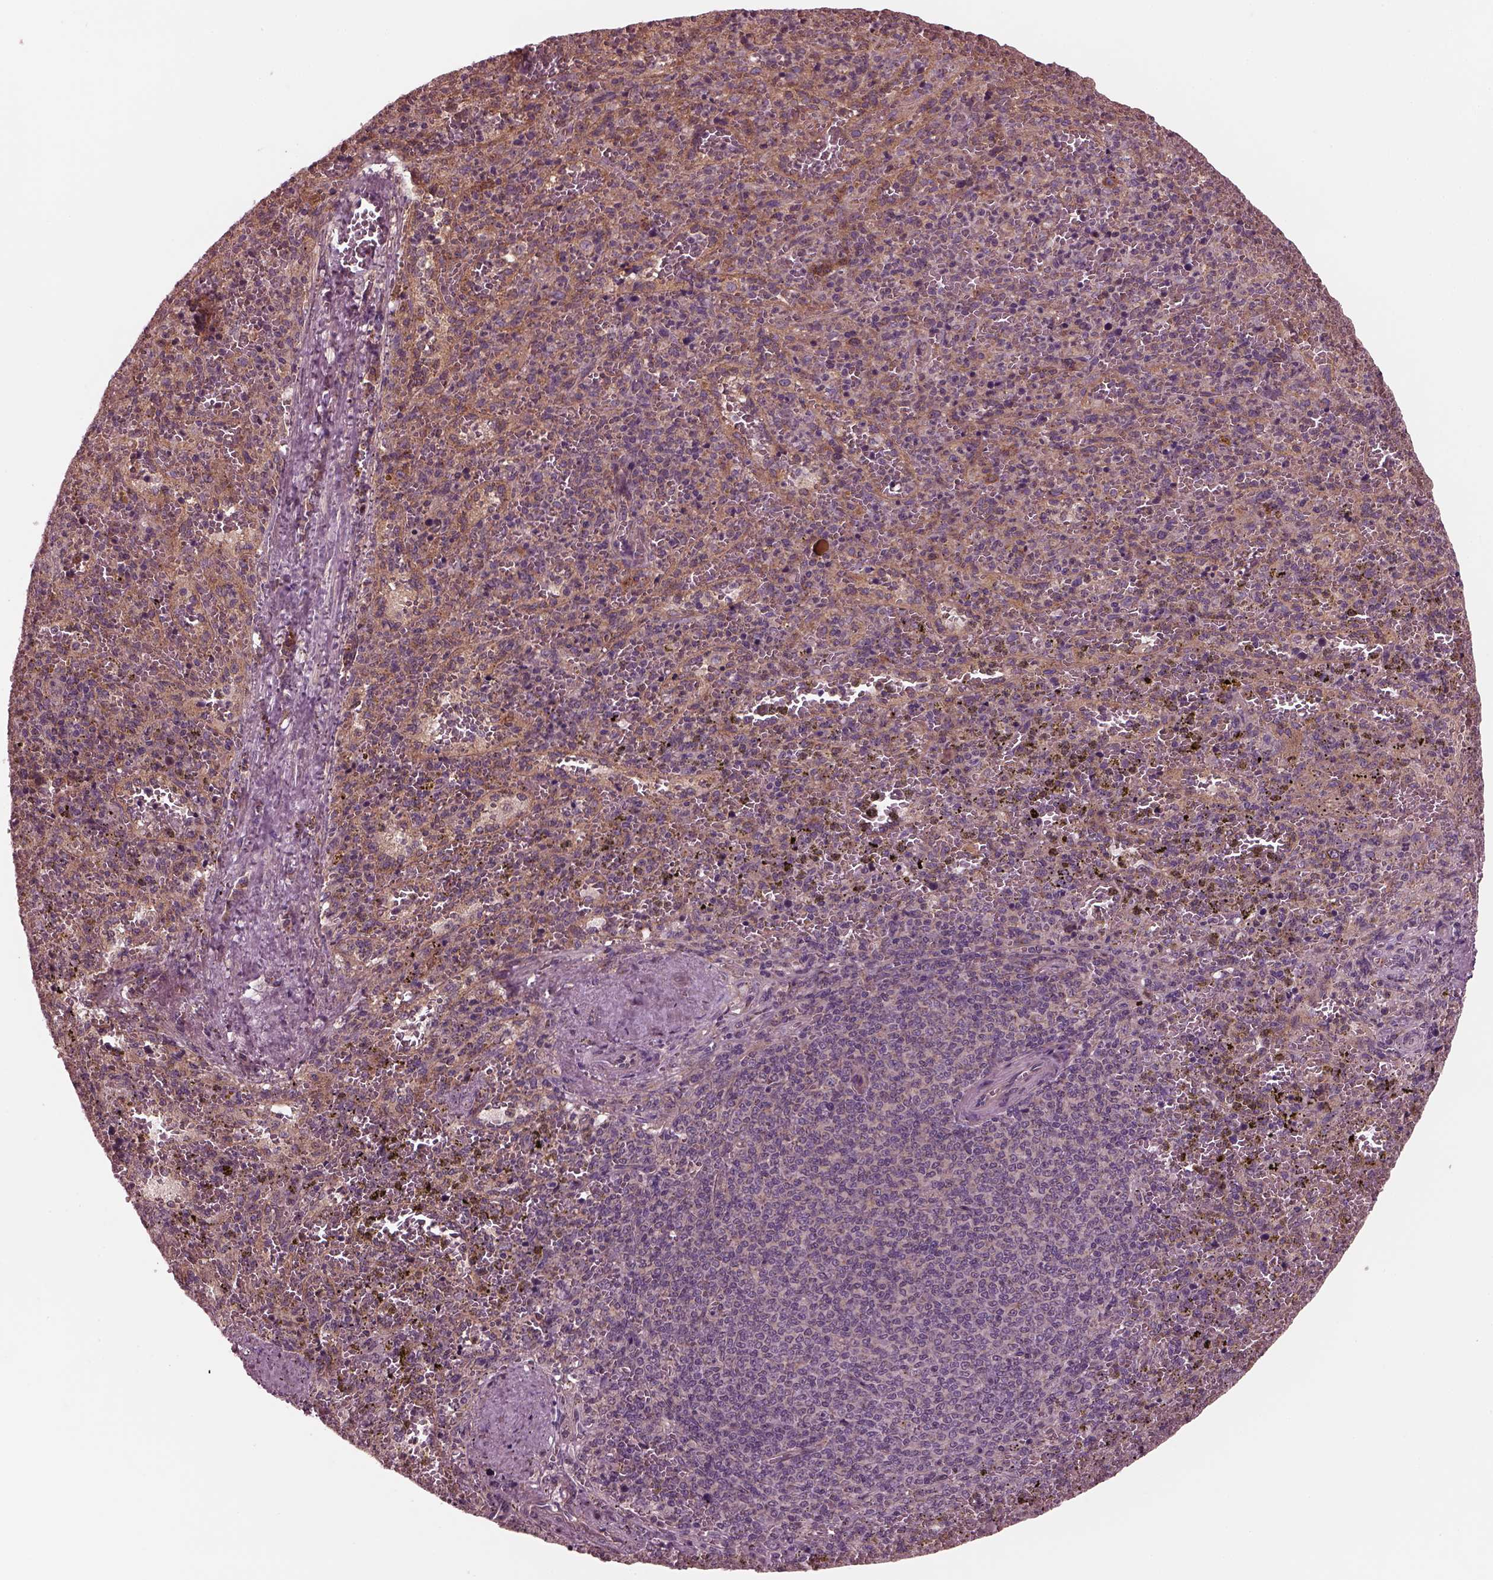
{"staining": {"intensity": "moderate", "quantity": "25%-75%", "location": "cytoplasmic/membranous"}, "tissue": "spleen", "cell_type": "Cells in red pulp", "image_type": "normal", "snomed": [{"axis": "morphology", "description": "Normal tissue, NOS"}, {"axis": "topography", "description": "Spleen"}], "caption": "A medium amount of moderate cytoplasmic/membranous staining is present in about 25%-75% of cells in red pulp in unremarkable spleen.", "gene": "TUBG1", "patient": {"sex": "female", "age": 50}}